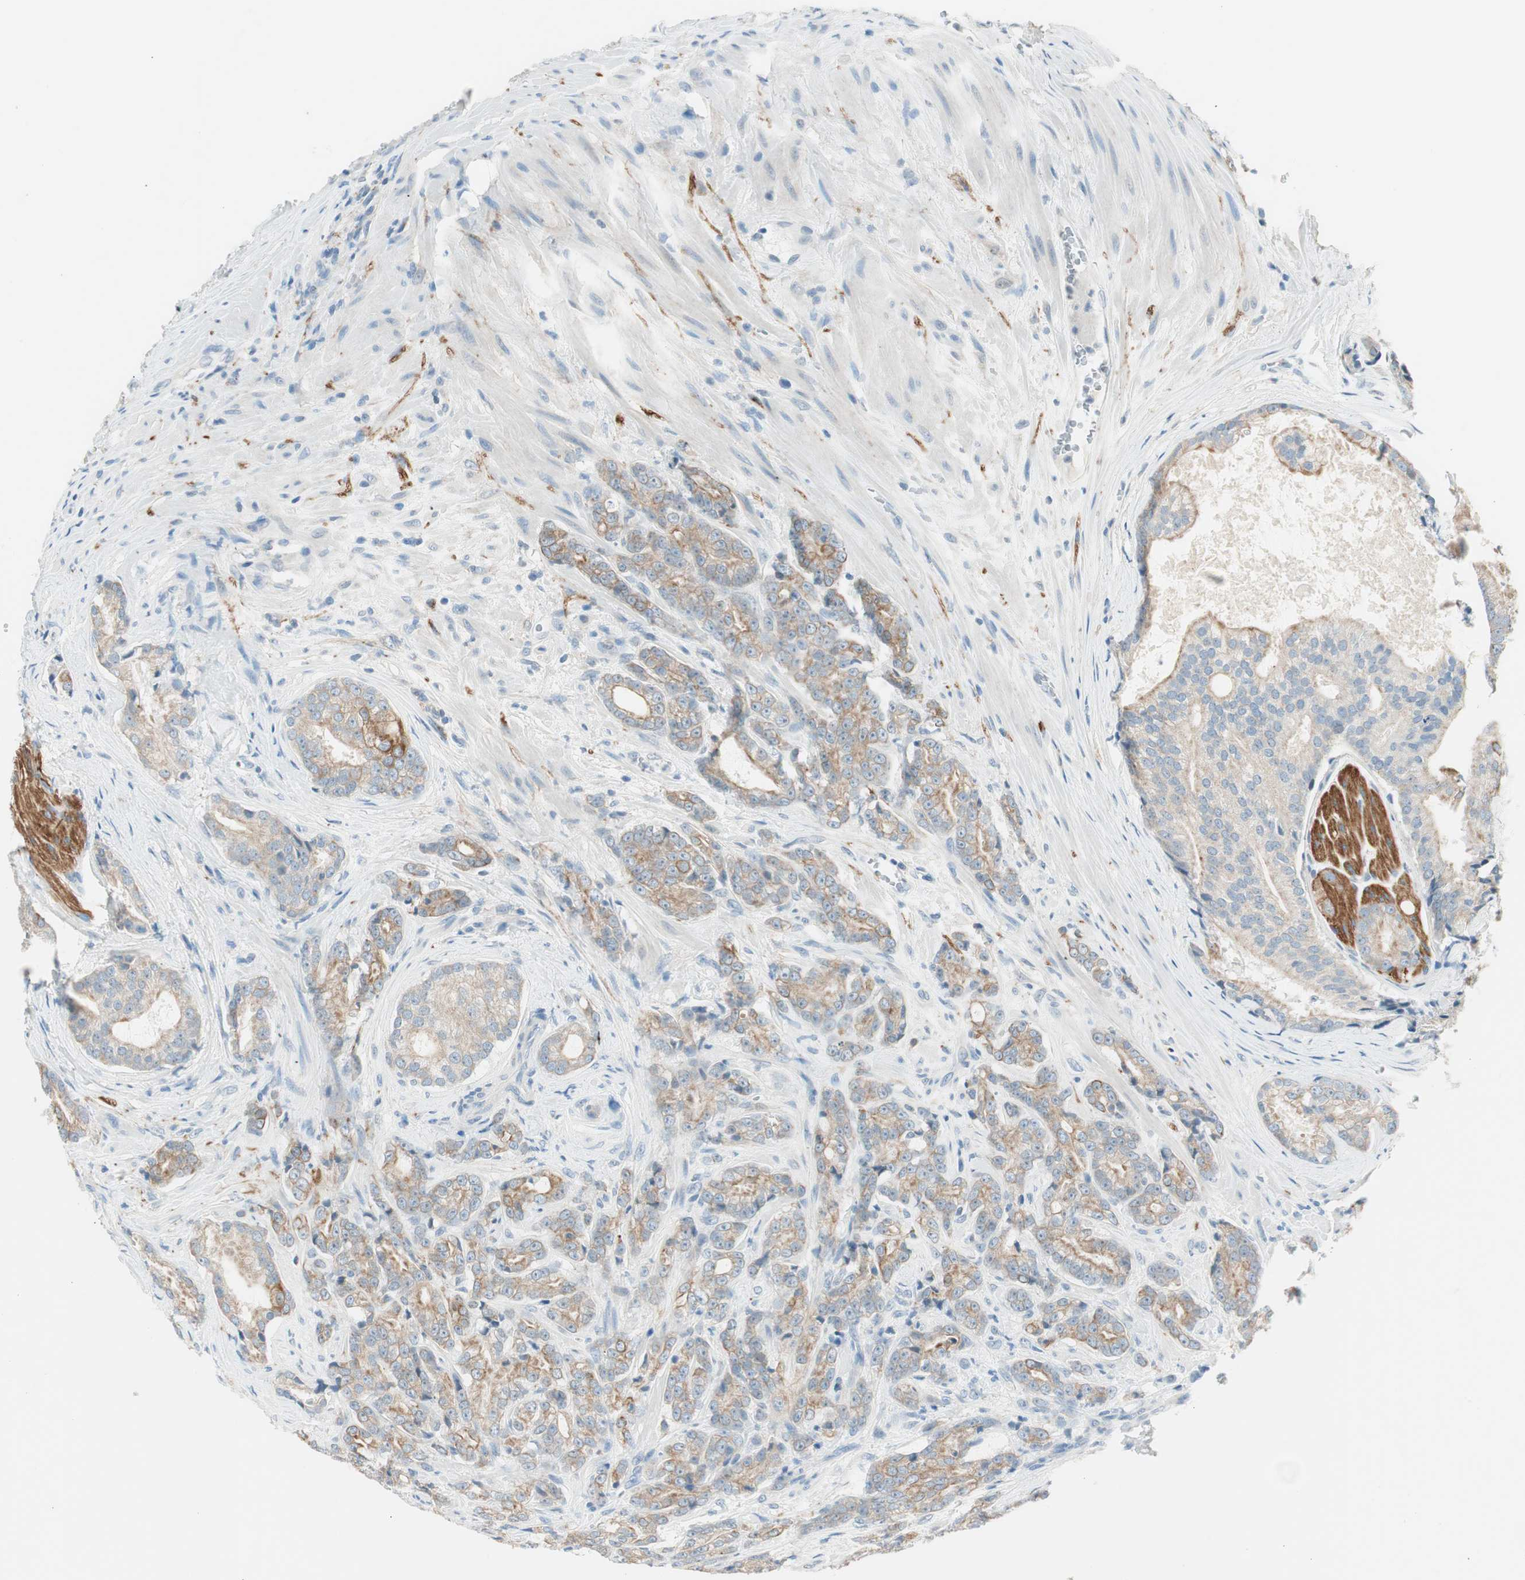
{"staining": {"intensity": "moderate", "quantity": ">75%", "location": "cytoplasmic/membranous"}, "tissue": "prostate cancer", "cell_type": "Tumor cells", "image_type": "cancer", "snomed": [{"axis": "morphology", "description": "Adenocarcinoma, Low grade"}, {"axis": "topography", "description": "Prostate"}], "caption": "Tumor cells exhibit moderate cytoplasmic/membranous expression in approximately >75% of cells in prostate cancer.", "gene": "GNAO1", "patient": {"sex": "male", "age": 58}}